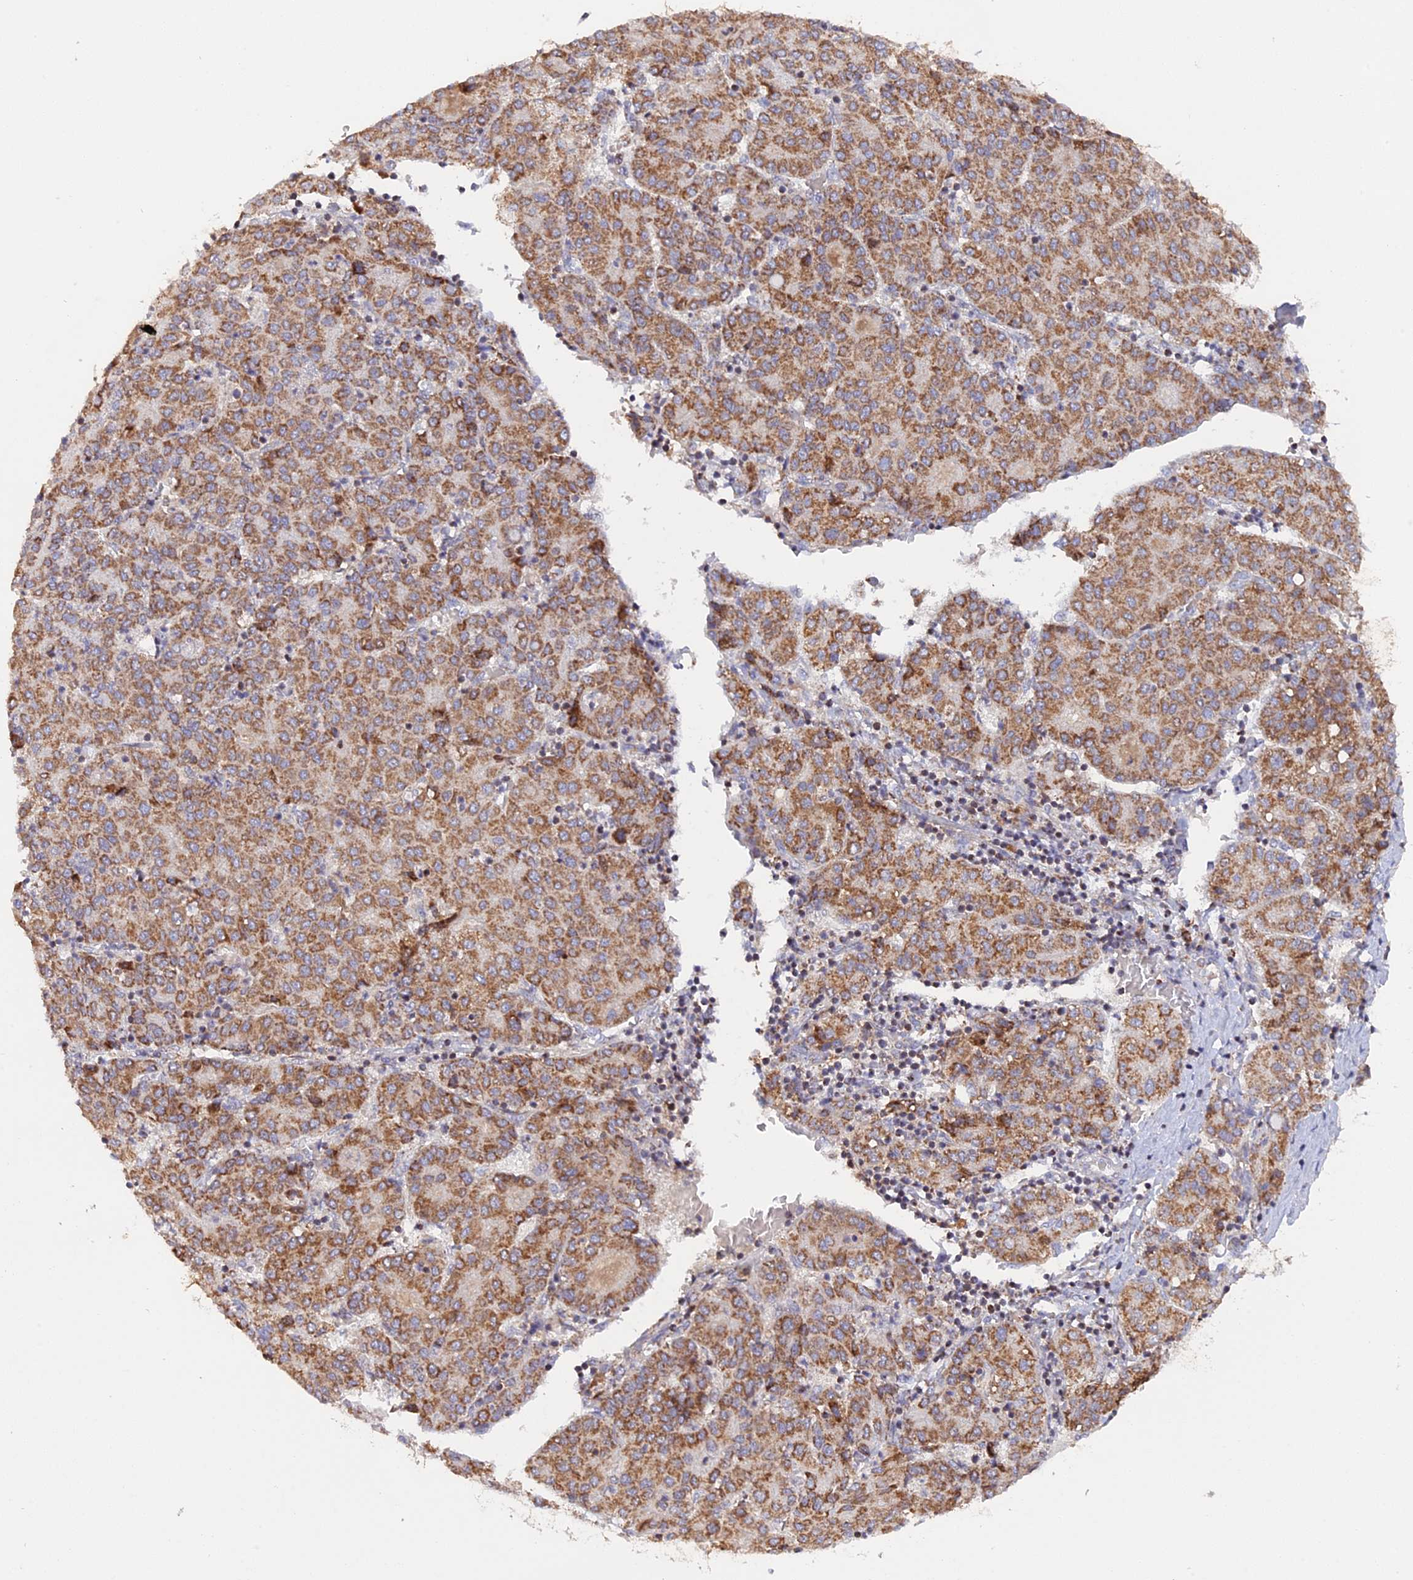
{"staining": {"intensity": "moderate", "quantity": ">75%", "location": "cytoplasmic/membranous"}, "tissue": "liver cancer", "cell_type": "Tumor cells", "image_type": "cancer", "snomed": [{"axis": "morphology", "description": "Carcinoma, Hepatocellular, NOS"}, {"axis": "topography", "description": "Liver"}], "caption": "This is a micrograph of IHC staining of liver cancer, which shows moderate positivity in the cytoplasmic/membranous of tumor cells.", "gene": "MPV17L", "patient": {"sex": "male", "age": 65}}